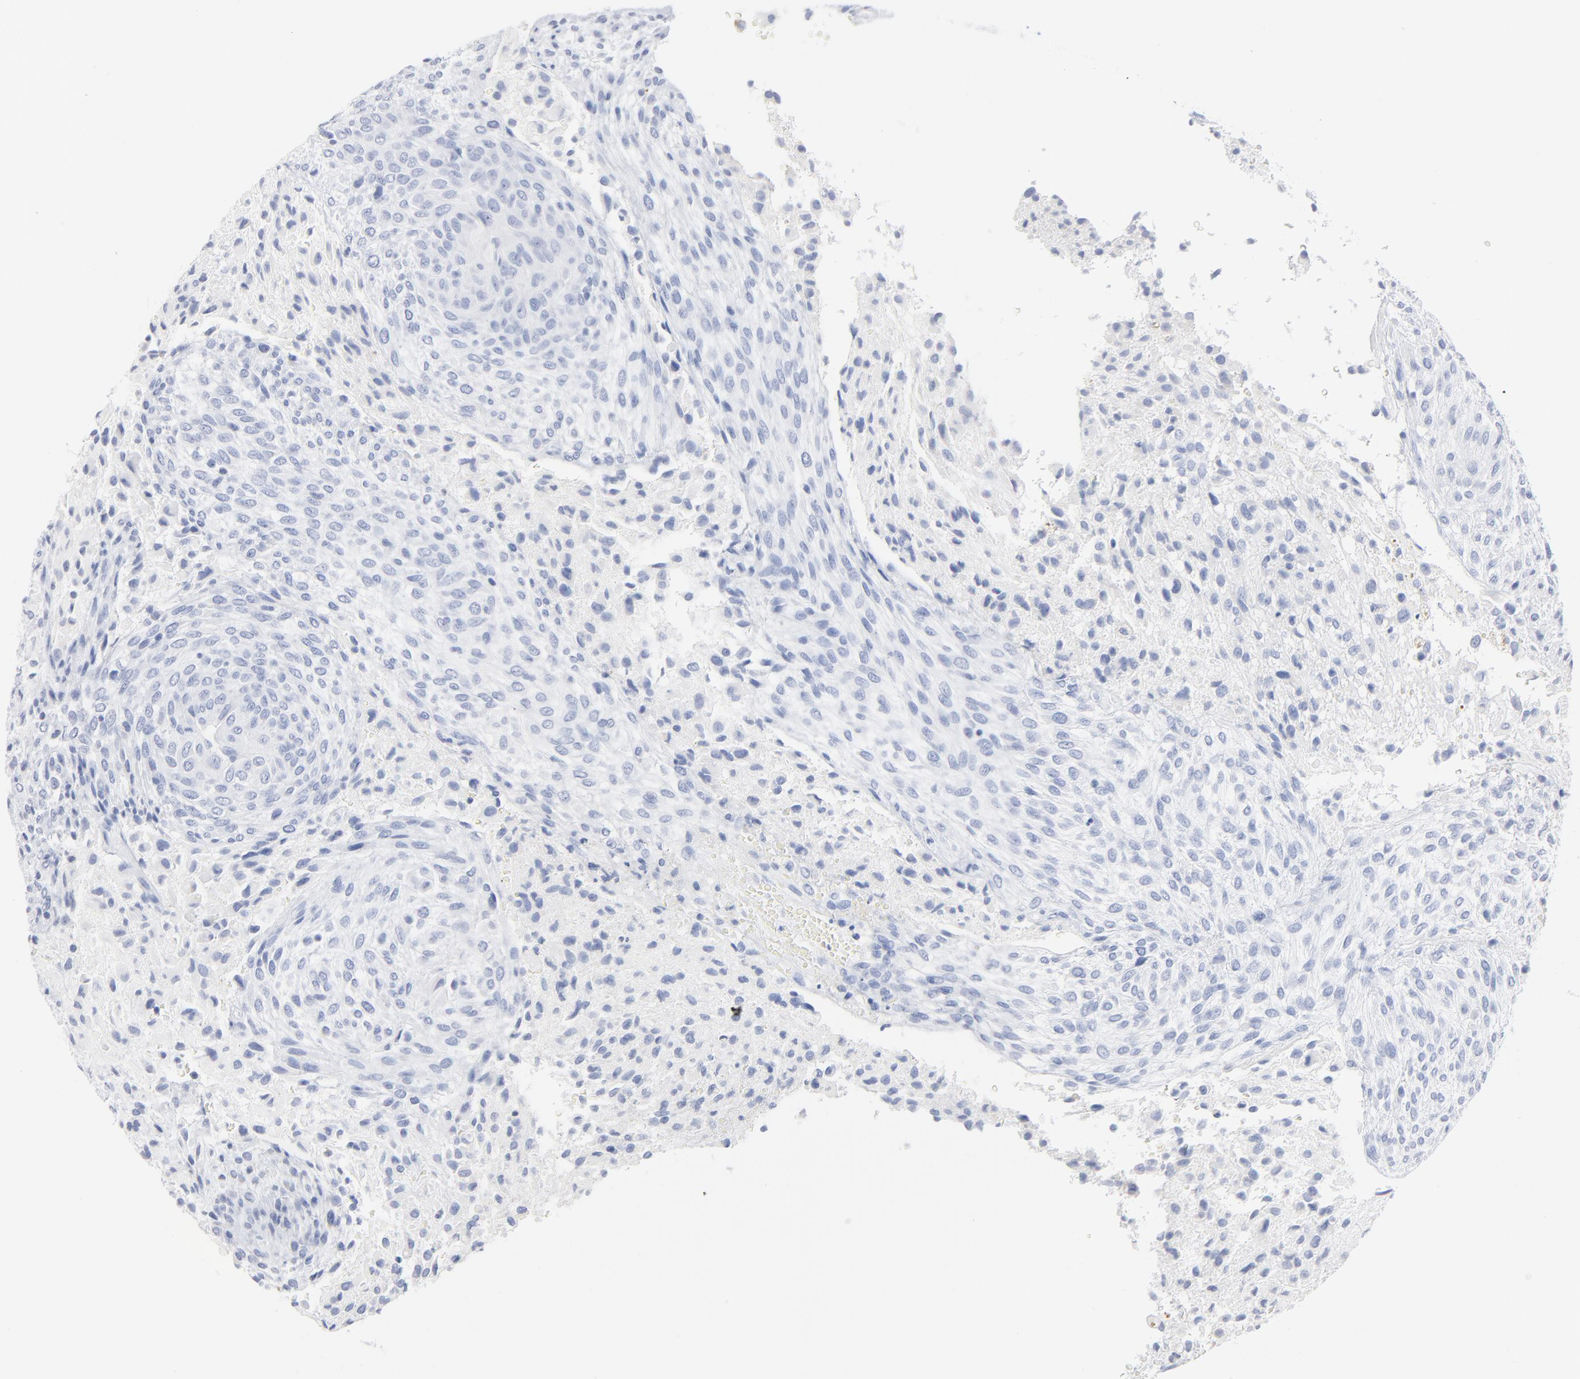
{"staining": {"intensity": "negative", "quantity": "none", "location": "none"}, "tissue": "glioma", "cell_type": "Tumor cells", "image_type": "cancer", "snomed": [{"axis": "morphology", "description": "Glioma, malignant, High grade"}, {"axis": "topography", "description": "Cerebral cortex"}], "caption": "Immunohistochemistry (IHC) of glioma reveals no expression in tumor cells.", "gene": "AGTR1", "patient": {"sex": "female", "age": 55}}